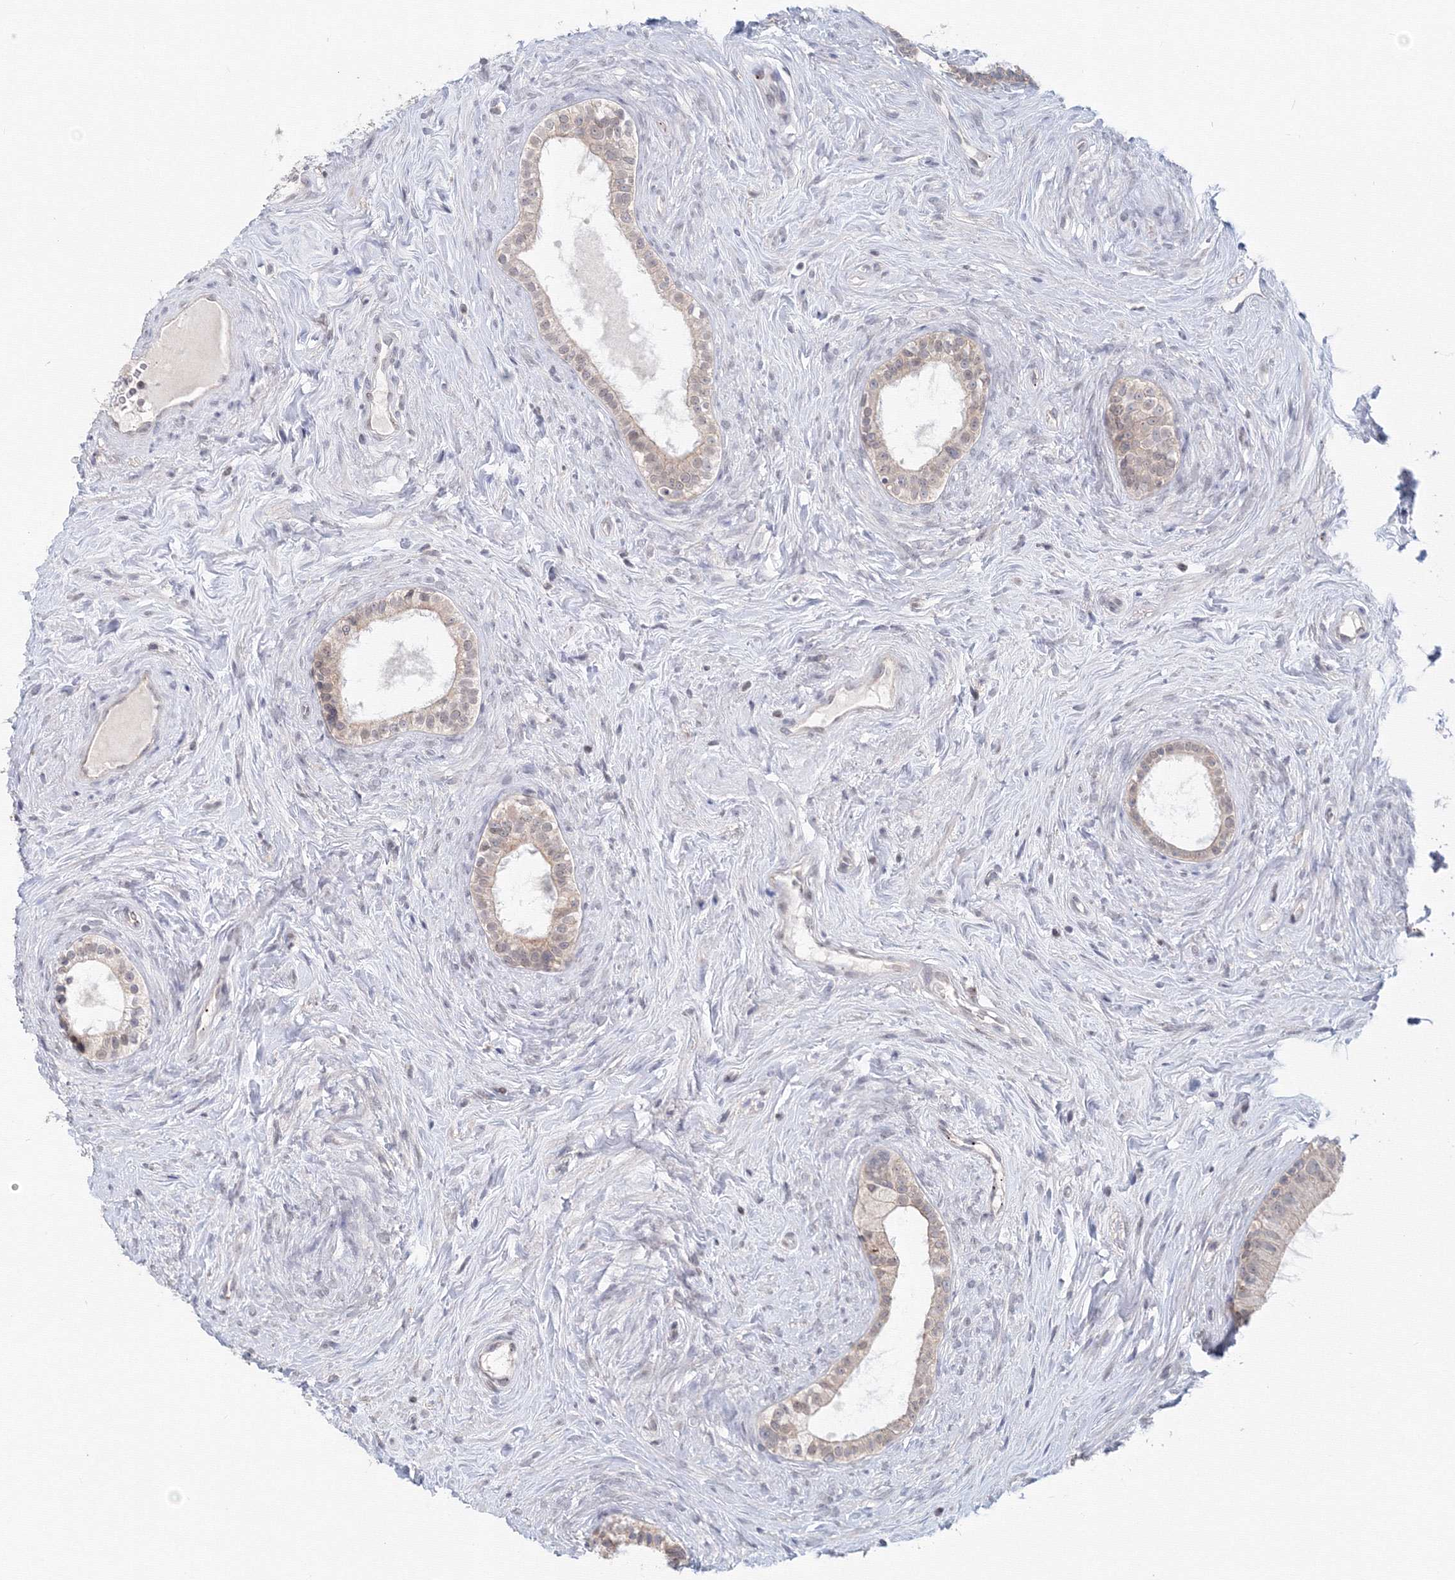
{"staining": {"intensity": "weak", "quantity": "<25%", "location": "cytoplasmic/membranous"}, "tissue": "epididymis", "cell_type": "Glandular cells", "image_type": "normal", "snomed": [{"axis": "morphology", "description": "Normal tissue, NOS"}, {"axis": "topography", "description": "Epididymis"}], "caption": "Immunohistochemistry histopathology image of benign human epididymis stained for a protein (brown), which reveals no positivity in glandular cells.", "gene": "SLC7A7", "patient": {"sex": "male", "age": 84}}